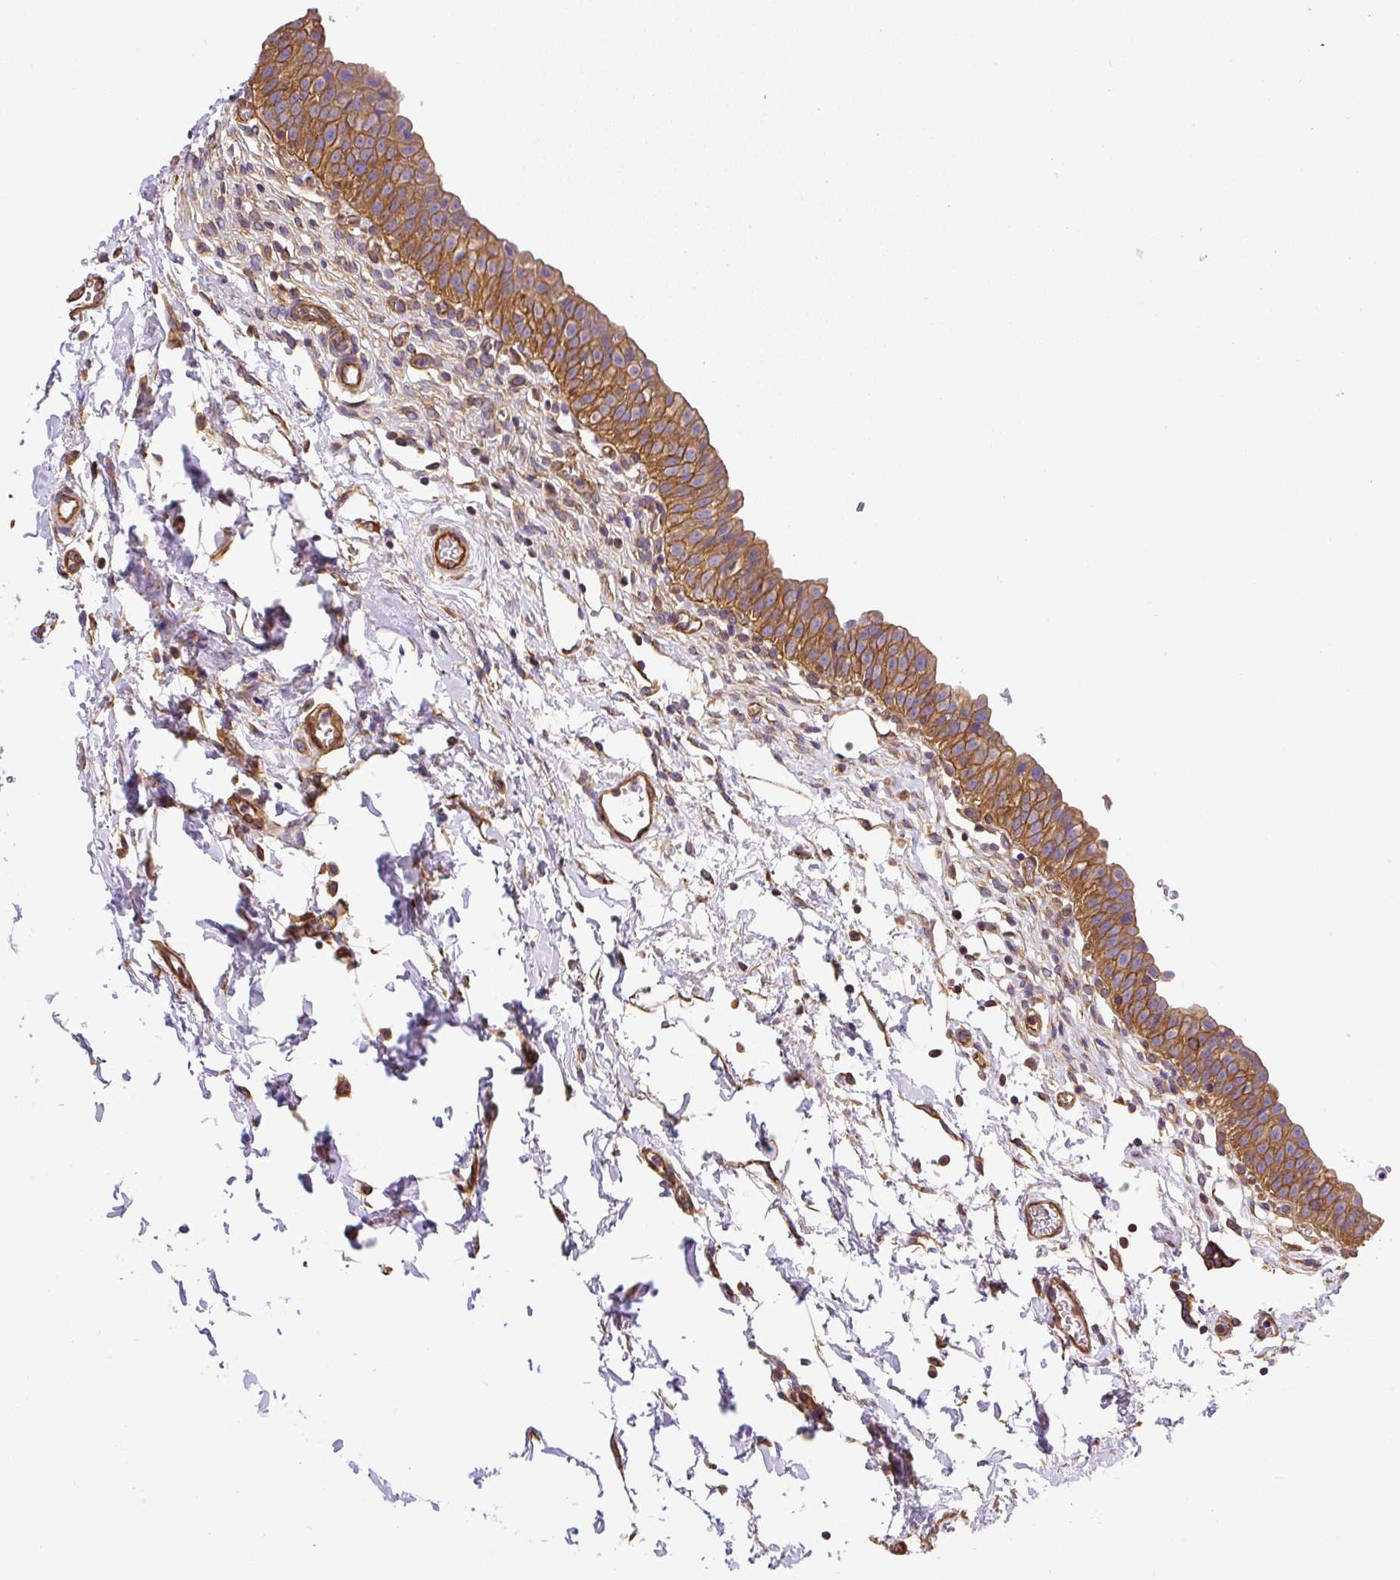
{"staining": {"intensity": "strong", "quantity": ">75%", "location": "cytoplasmic/membranous"}, "tissue": "urinary bladder", "cell_type": "Urothelial cells", "image_type": "normal", "snomed": [{"axis": "morphology", "description": "Normal tissue, NOS"}, {"axis": "topography", "description": "Urinary bladder"}, {"axis": "topography", "description": "Peripheral nerve tissue"}], "caption": "Immunohistochemical staining of unremarkable human urinary bladder exhibits >75% levels of strong cytoplasmic/membranous protein expression in approximately >75% of urothelial cells.", "gene": "DCTN1", "patient": {"sex": "male", "age": 55}}